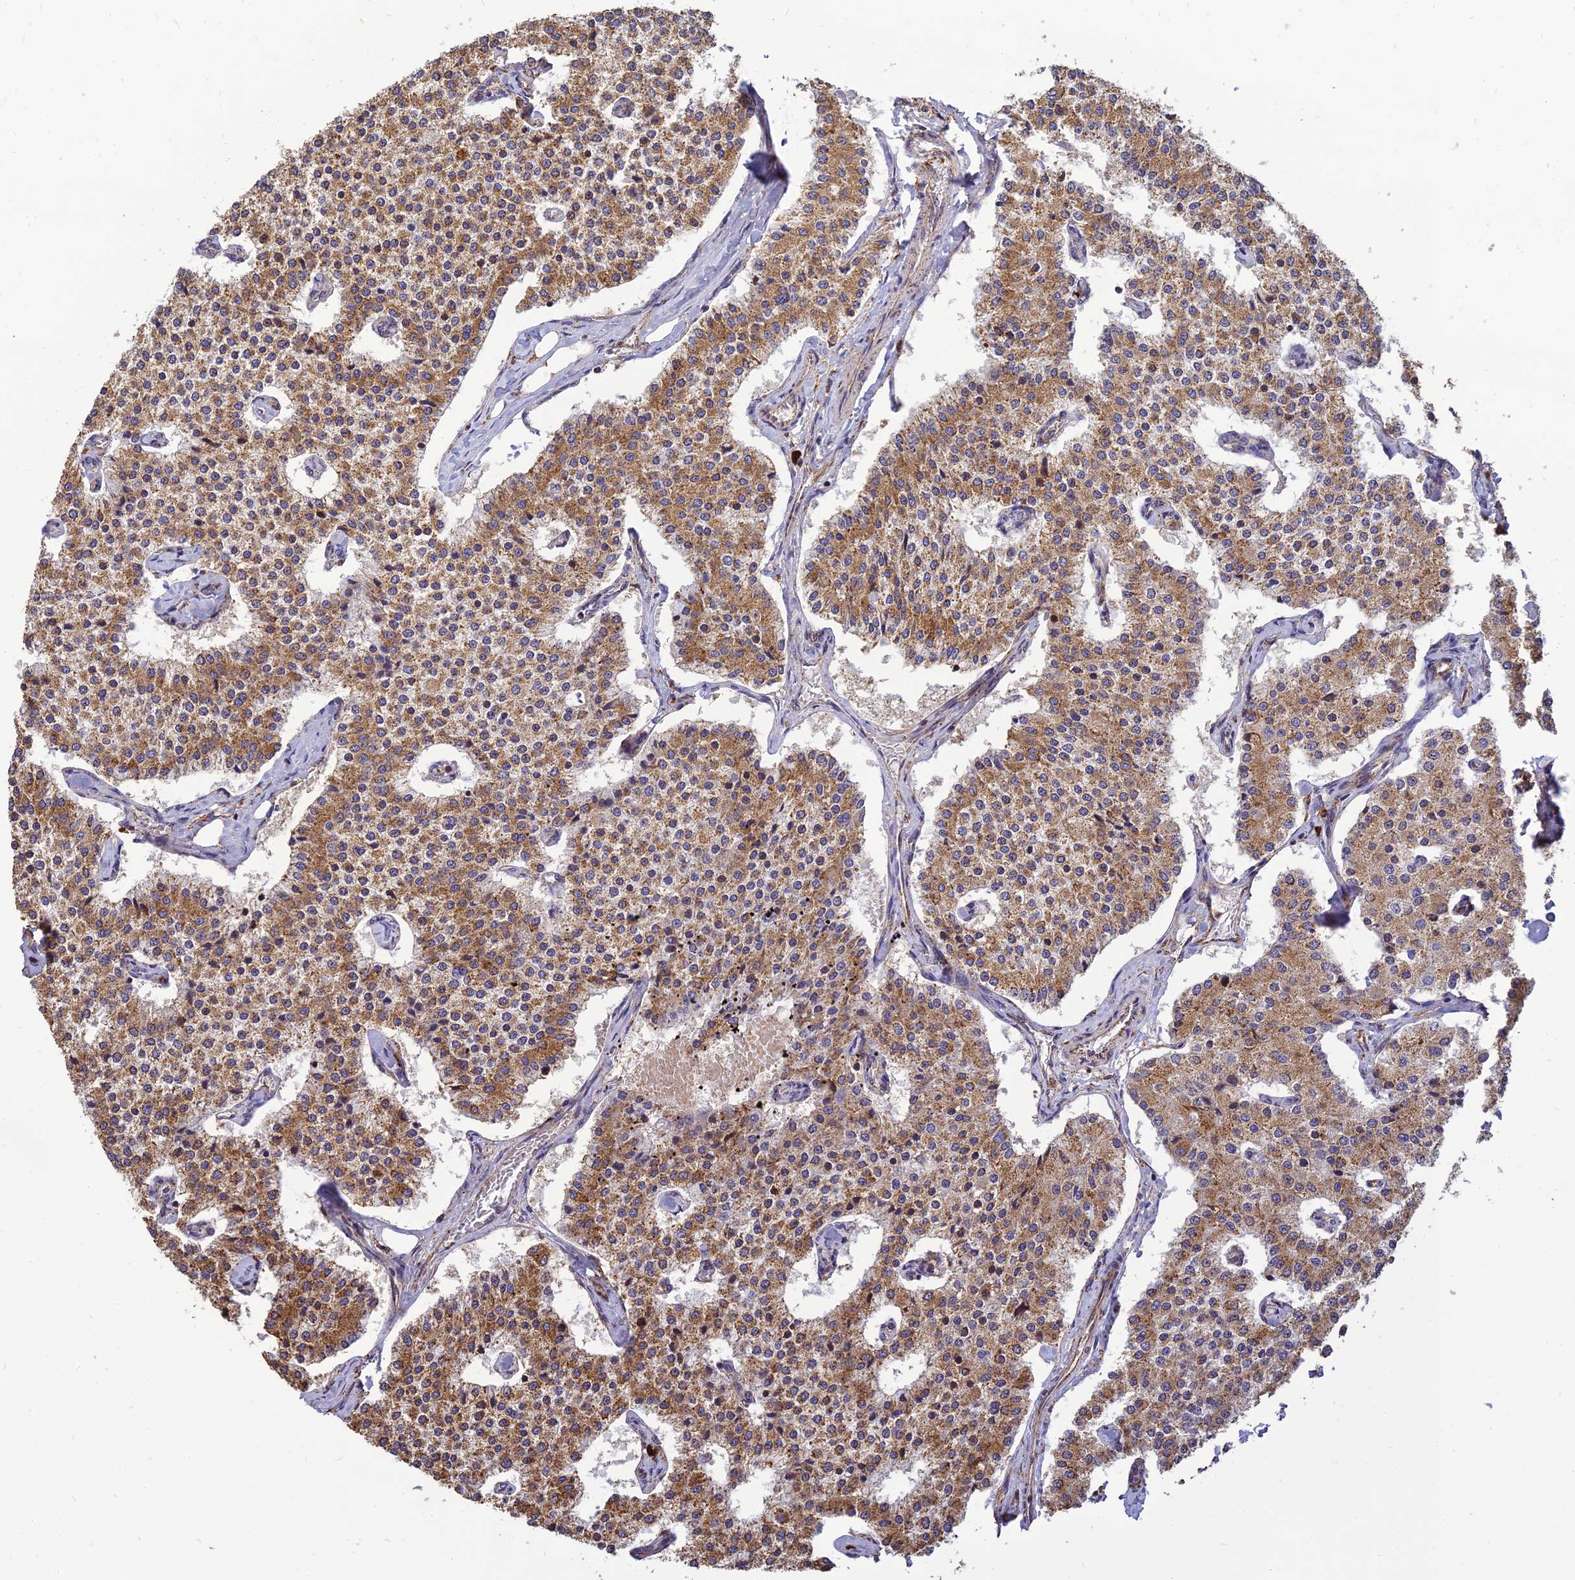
{"staining": {"intensity": "moderate", "quantity": ">75%", "location": "cytoplasmic/membranous"}, "tissue": "carcinoid", "cell_type": "Tumor cells", "image_type": "cancer", "snomed": [{"axis": "morphology", "description": "Carcinoid, malignant, NOS"}, {"axis": "topography", "description": "Colon"}], "caption": "An immunohistochemistry histopathology image of neoplastic tissue is shown. Protein staining in brown highlights moderate cytoplasmic/membranous positivity in carcinoid within tumor cells.", "gene": "THUMPD2", "patient": {"sex": "female", "age": 52}}